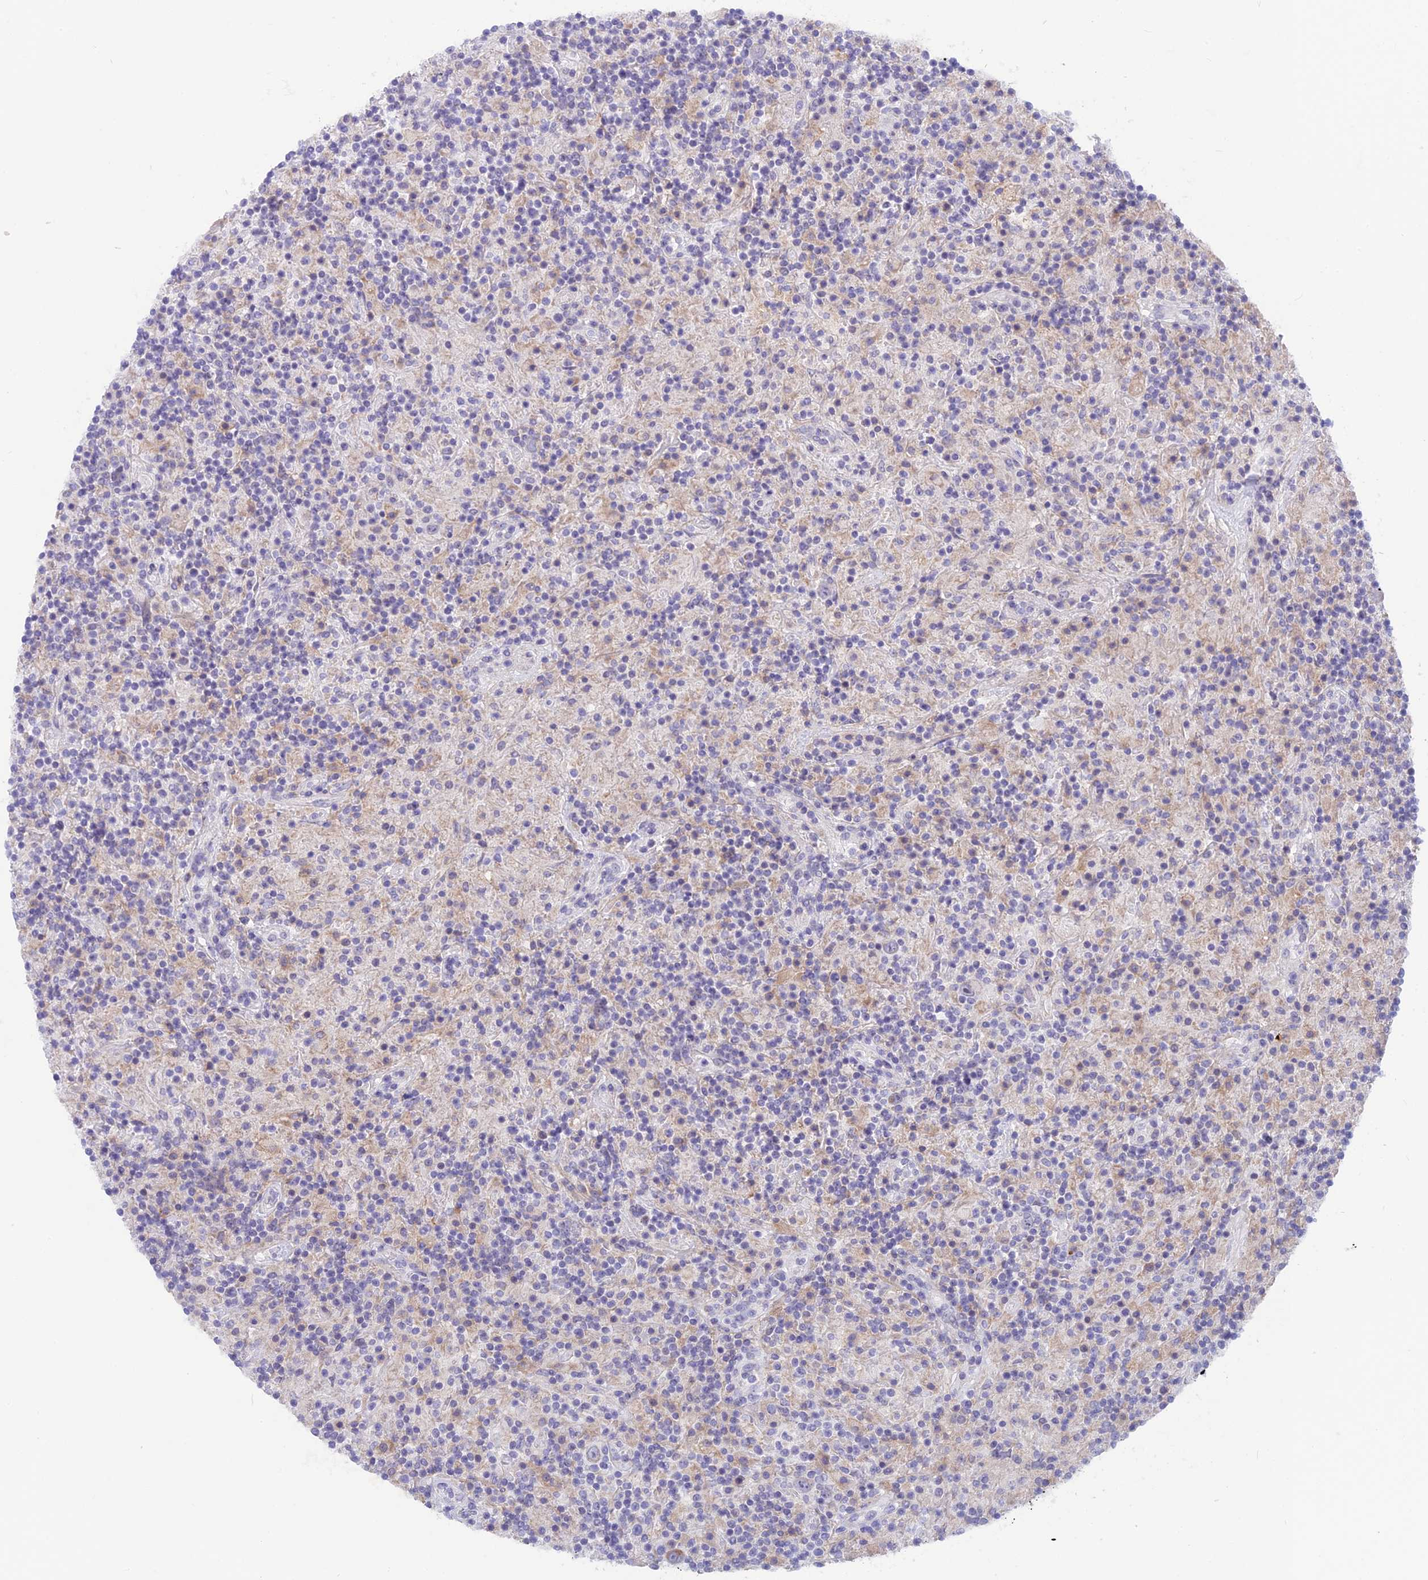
{"staining": {"intensity": "negative", "quantity": "none", "location": "none"}, "tissue": "lymphoma", "cell_type": "Tumor cells", "image_type": "cancer", "snomed": [{"axis": "morphology", "description": "Hodgkin's disease, NOS"}, {"axis": "topography", "description": "Lymph node"}], "caption": "Lymphoma stained for a protein using IHC exhibits no expression tumor cells.", "gene": "PLAC9", "patient": {"sex": "male", "age": 70}}